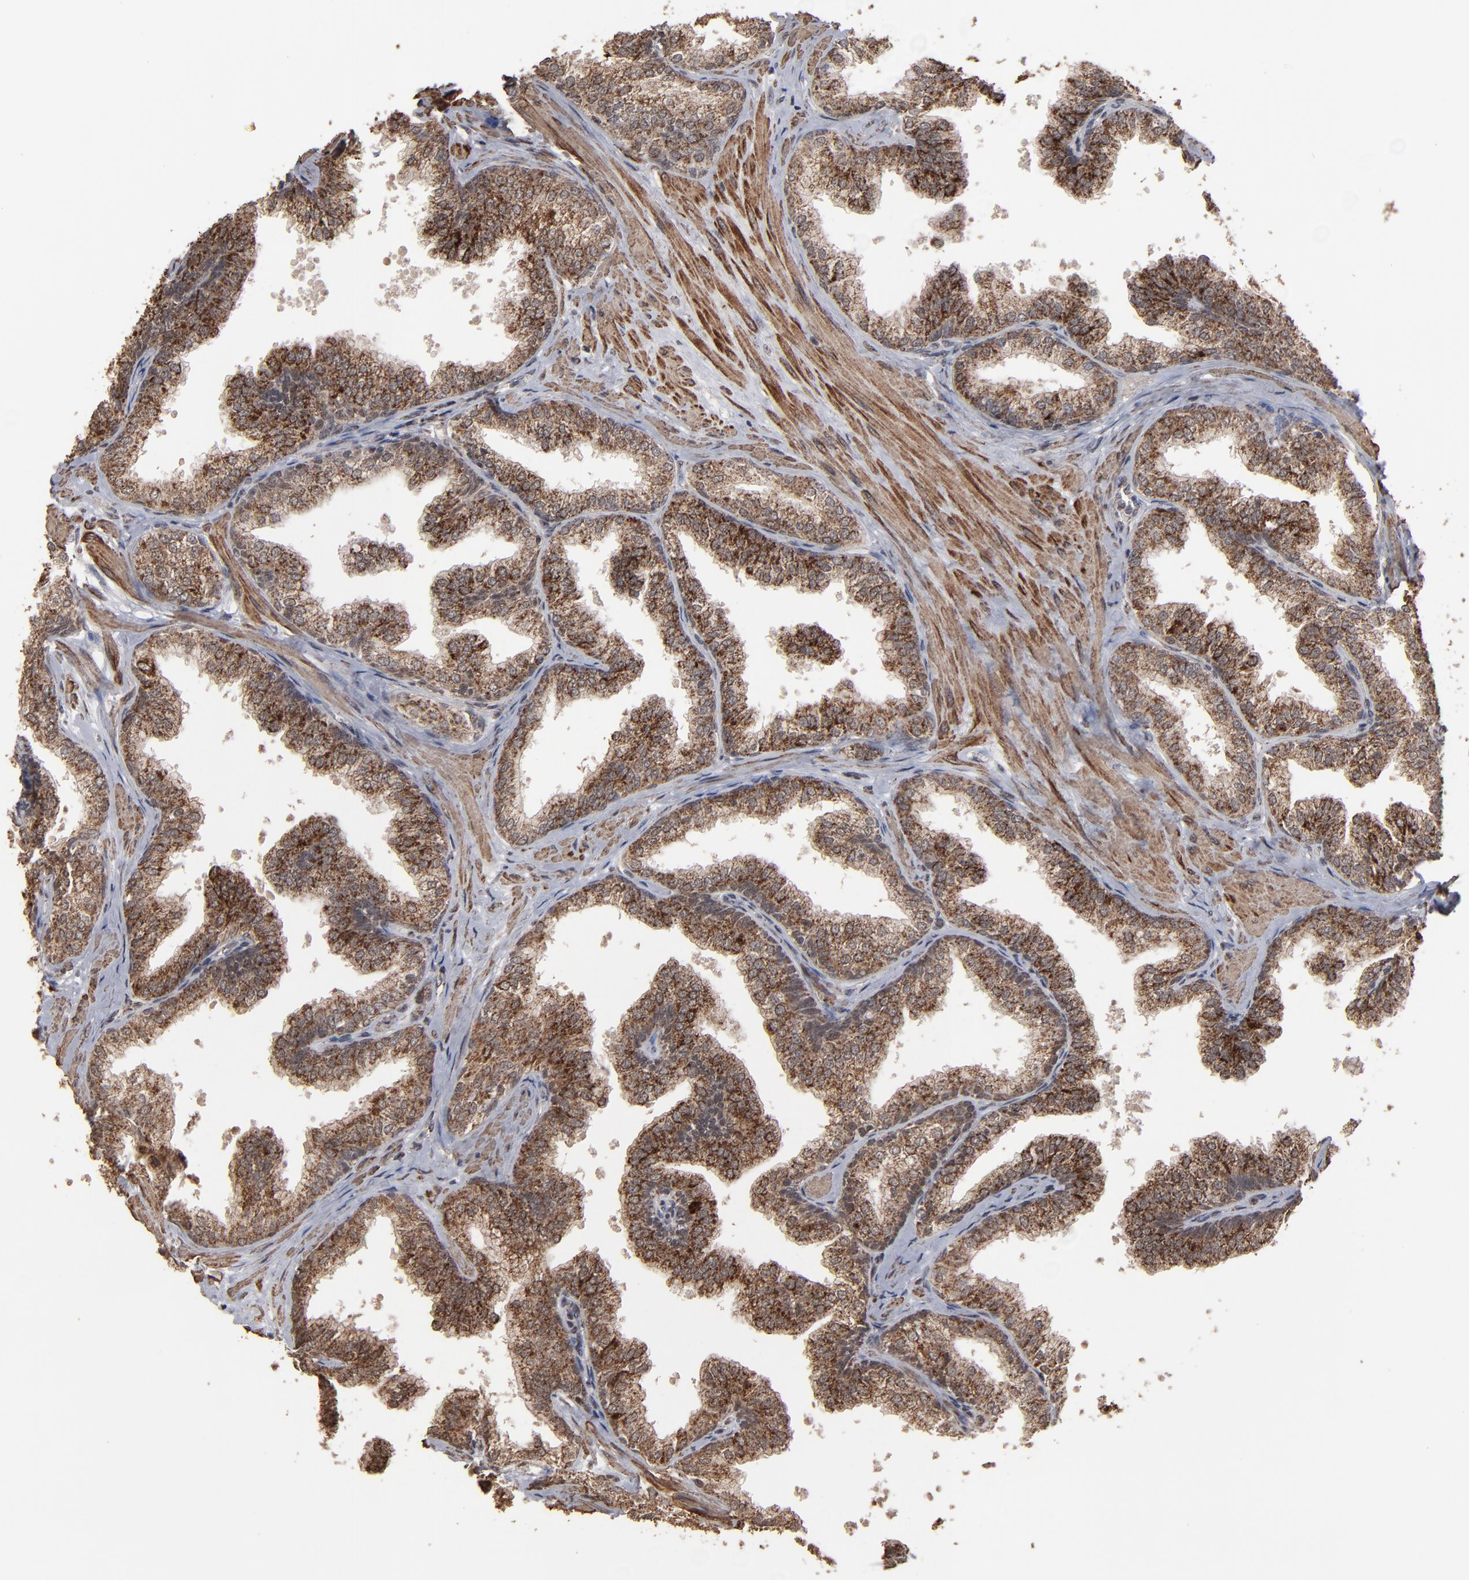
{"staining": {"intensity": "strong", "quantity": ">75%", "location": "cytoplasmic/membranous"}, "tissue": "prostate", "cell_type": "Glandular cells", "image_type": "normal", "snomed": [{"axis": "morphology", "description": "Normal tissue, NOS"}, {"axis": "topography", "description": "Prostate"}], "caption": "Protein expression analysis of normal prostate shows strong cytoplasmic/membranous positivity in approximately >75% of glandular cells.", "gene": "BNIP3", "patient": {"sex": "male", "age": 60}}